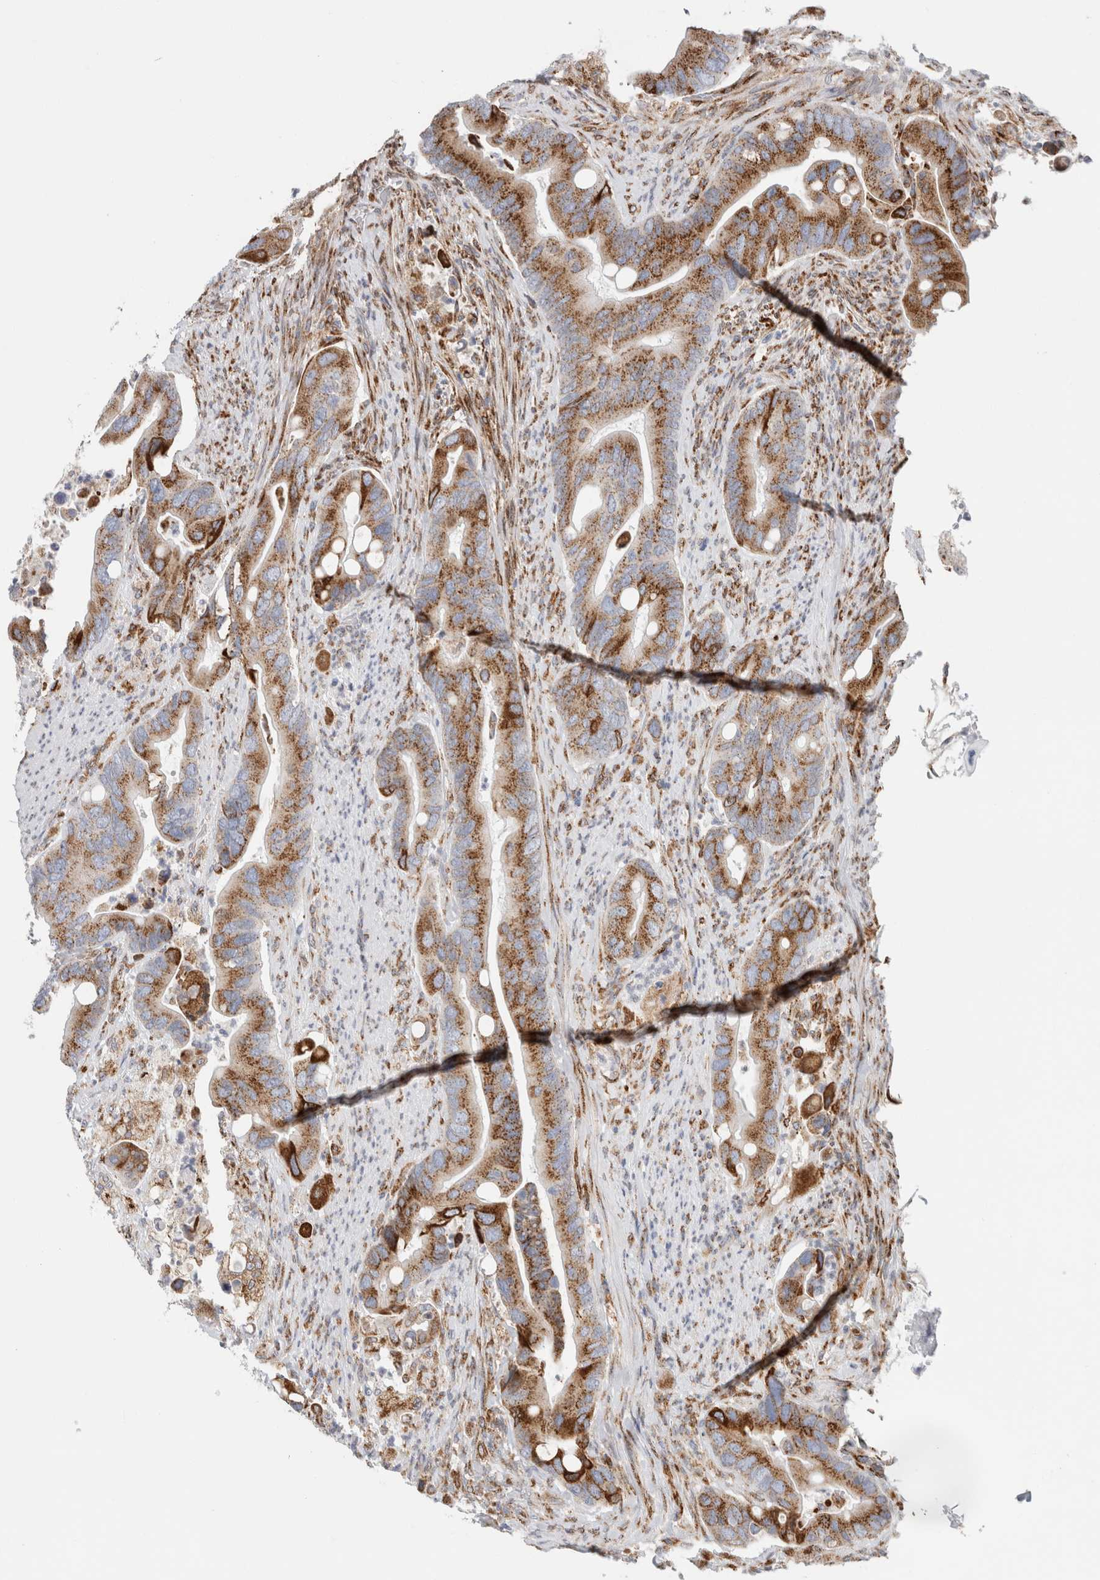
{"staining": {"intensity": "moderate", "quantity": ">75%", "location": "cytoplasmic/membranous"}, "tissue": "colorectal cancer", "cell_type": "Tumor cells", "image_type": "cancer", "snomed": [{"axis": "morphology", "description": "Adenocarcinoma, NOS"}, {"axis": "topography", "description": "Rectum"}], "caption": "Protein staining of adenocarcinoma (colorectal) tissue demonstrates moderate cytoplasmic/membranous staining in approximately >75% of tumor cells.", "gene": "MCFD2", "patient": {"sex": "female", "age": 57}}